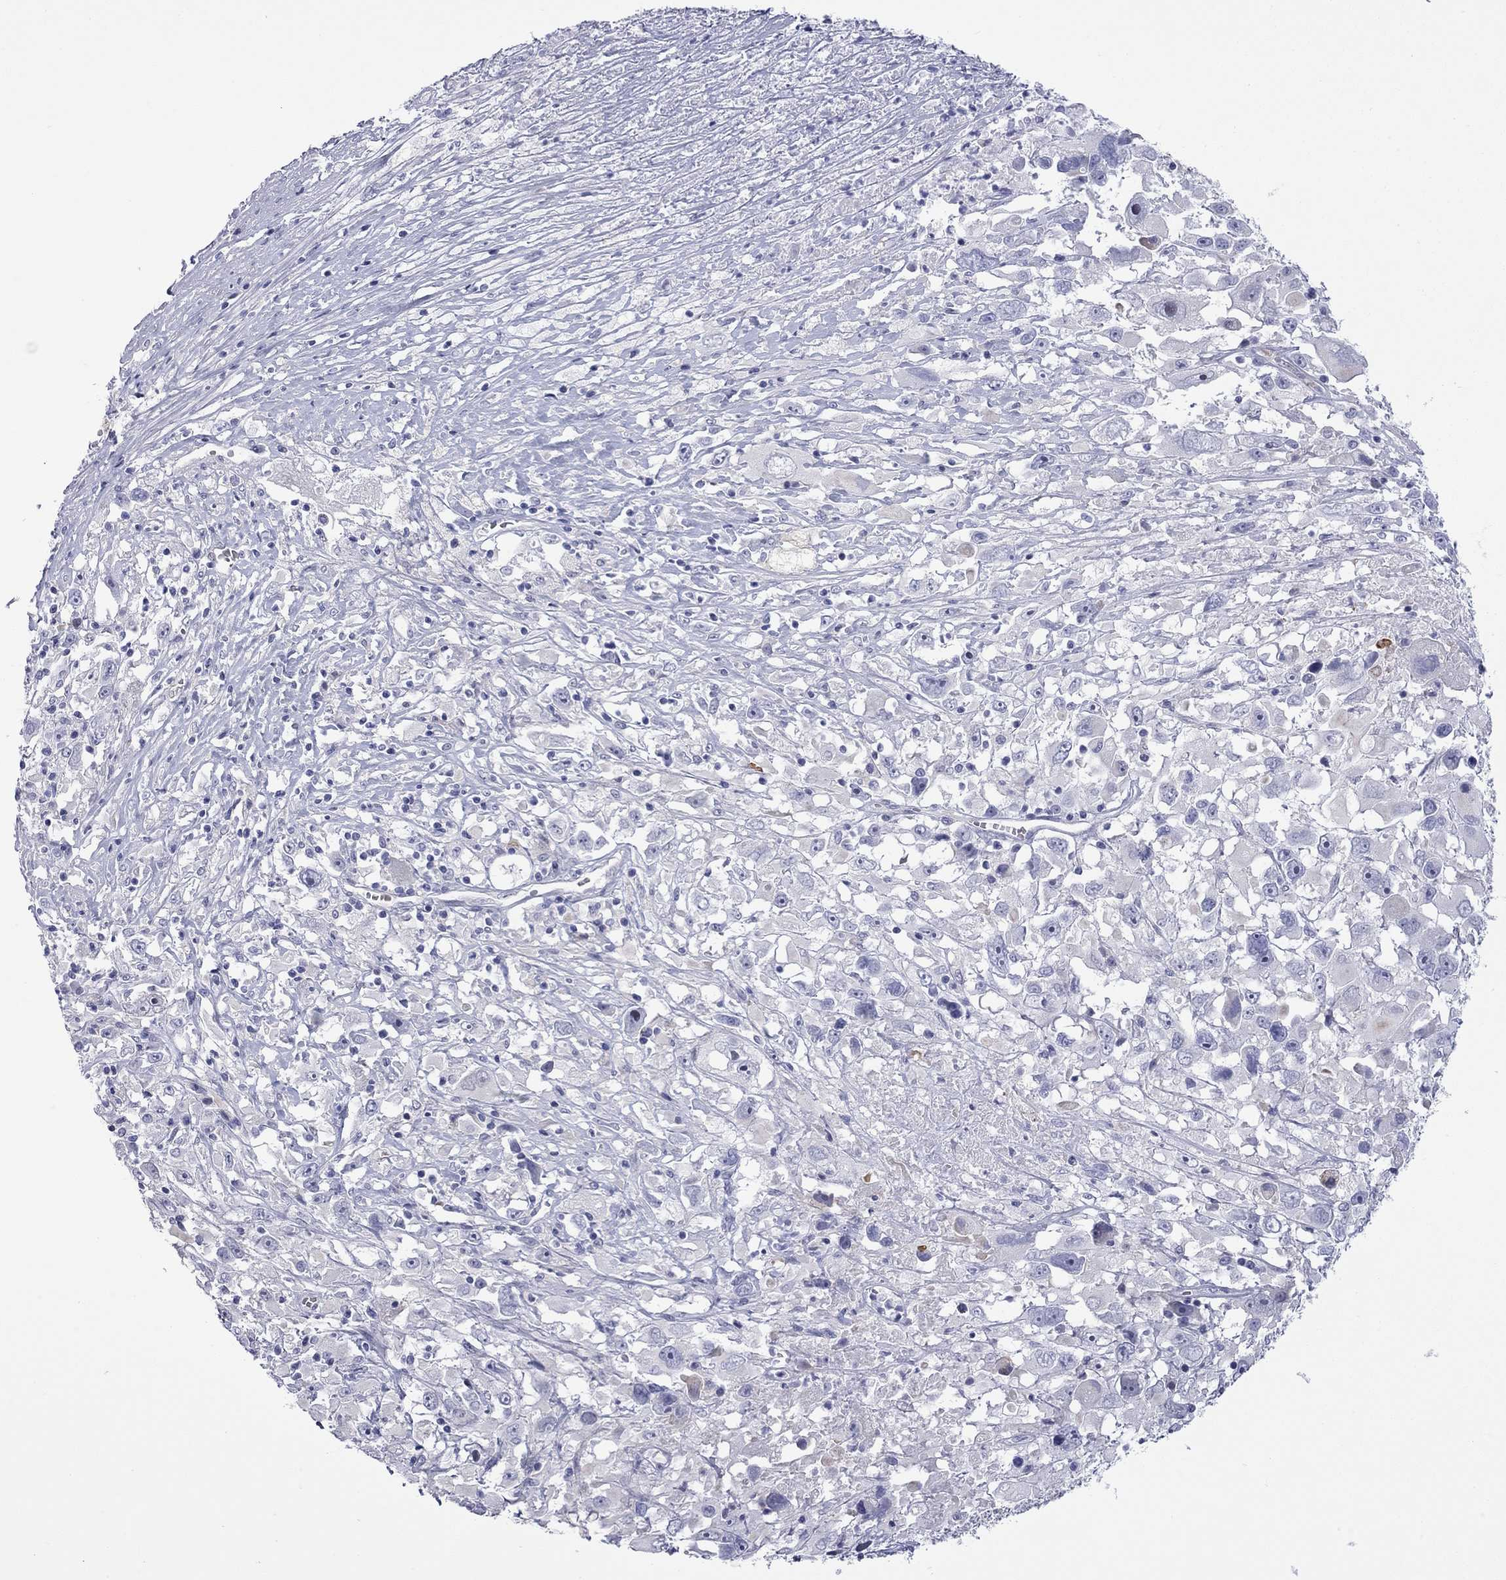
{"staining": {"intensity": "negative", "quantity": "none", "location": "none"}, "tissue": "melanoma", "cell_type": "Tumor cells", "image_type": "cancer", "snomed": [{"axis": "morphology", "description": "Malignant melanoma, Metastatic site"}, {"axis": "topography", "description": "Soft tissue"}], "caption": "This is an immunohistochemistry photomicrograph of malignant melanoma (metastatic site). There is no staining in tumor cells.", "gene": "CTNNBIP1", "patient": {"sex": "male", "age": 50}}